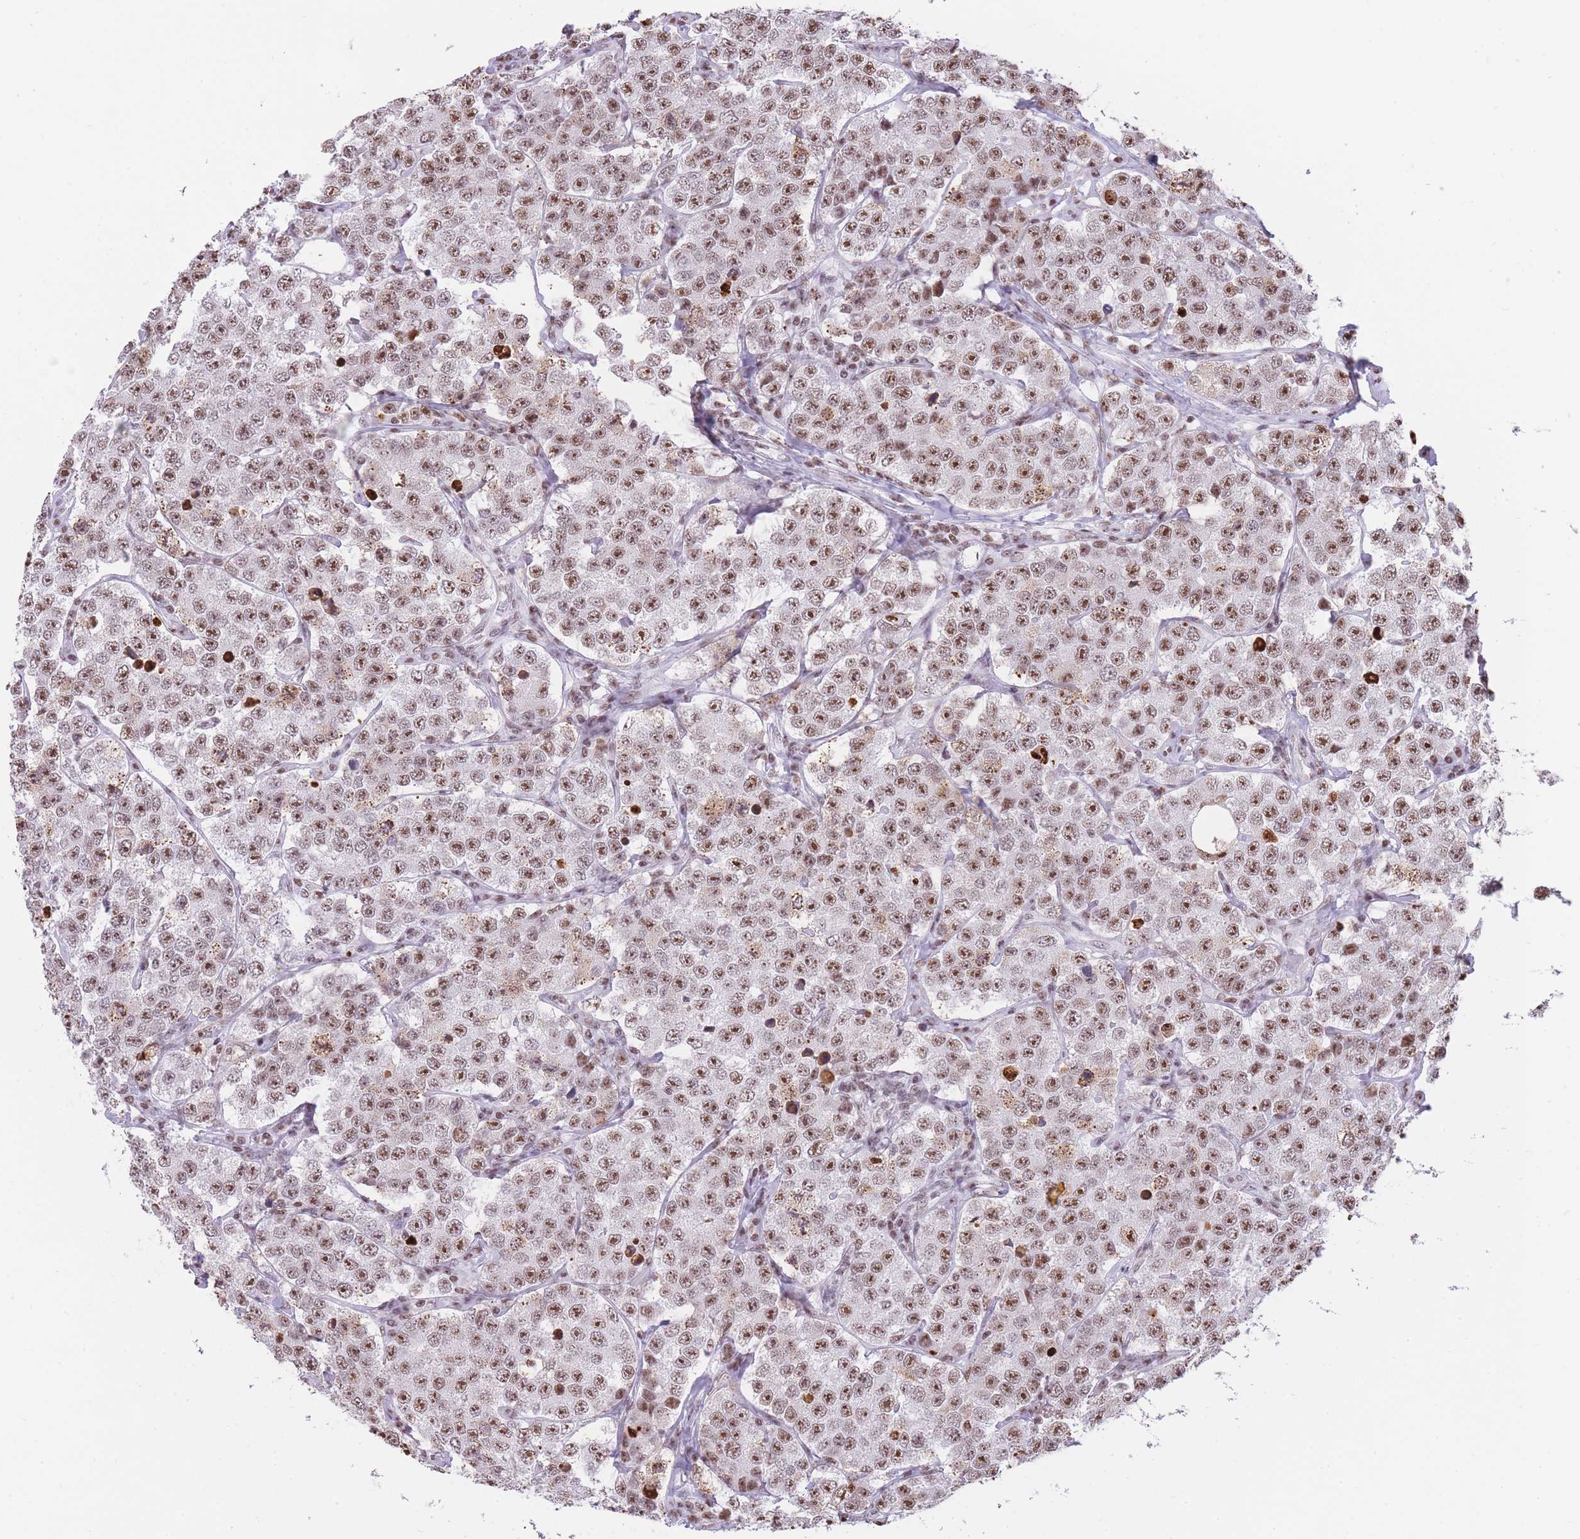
{"staining": {"intensity": "moderate", "quantity": ">75%", "location": "nuclear"}, "tissue": "testis cancer", "cell_type": "Tumor cells", "image_type": "cancer", "snomed": [{"axis": "morphology", "description": "Seminoma, NOS"}, {"axis": "topography", "description": "Testis"}], "caption": "Seminoma (testis) was stained to show a protein in brown. There is medium levels of moderate nuclear staining in approximately >75% of tumor cells.", "gene": "EVC2", "patient": {"sex": "male", "age": 34}}